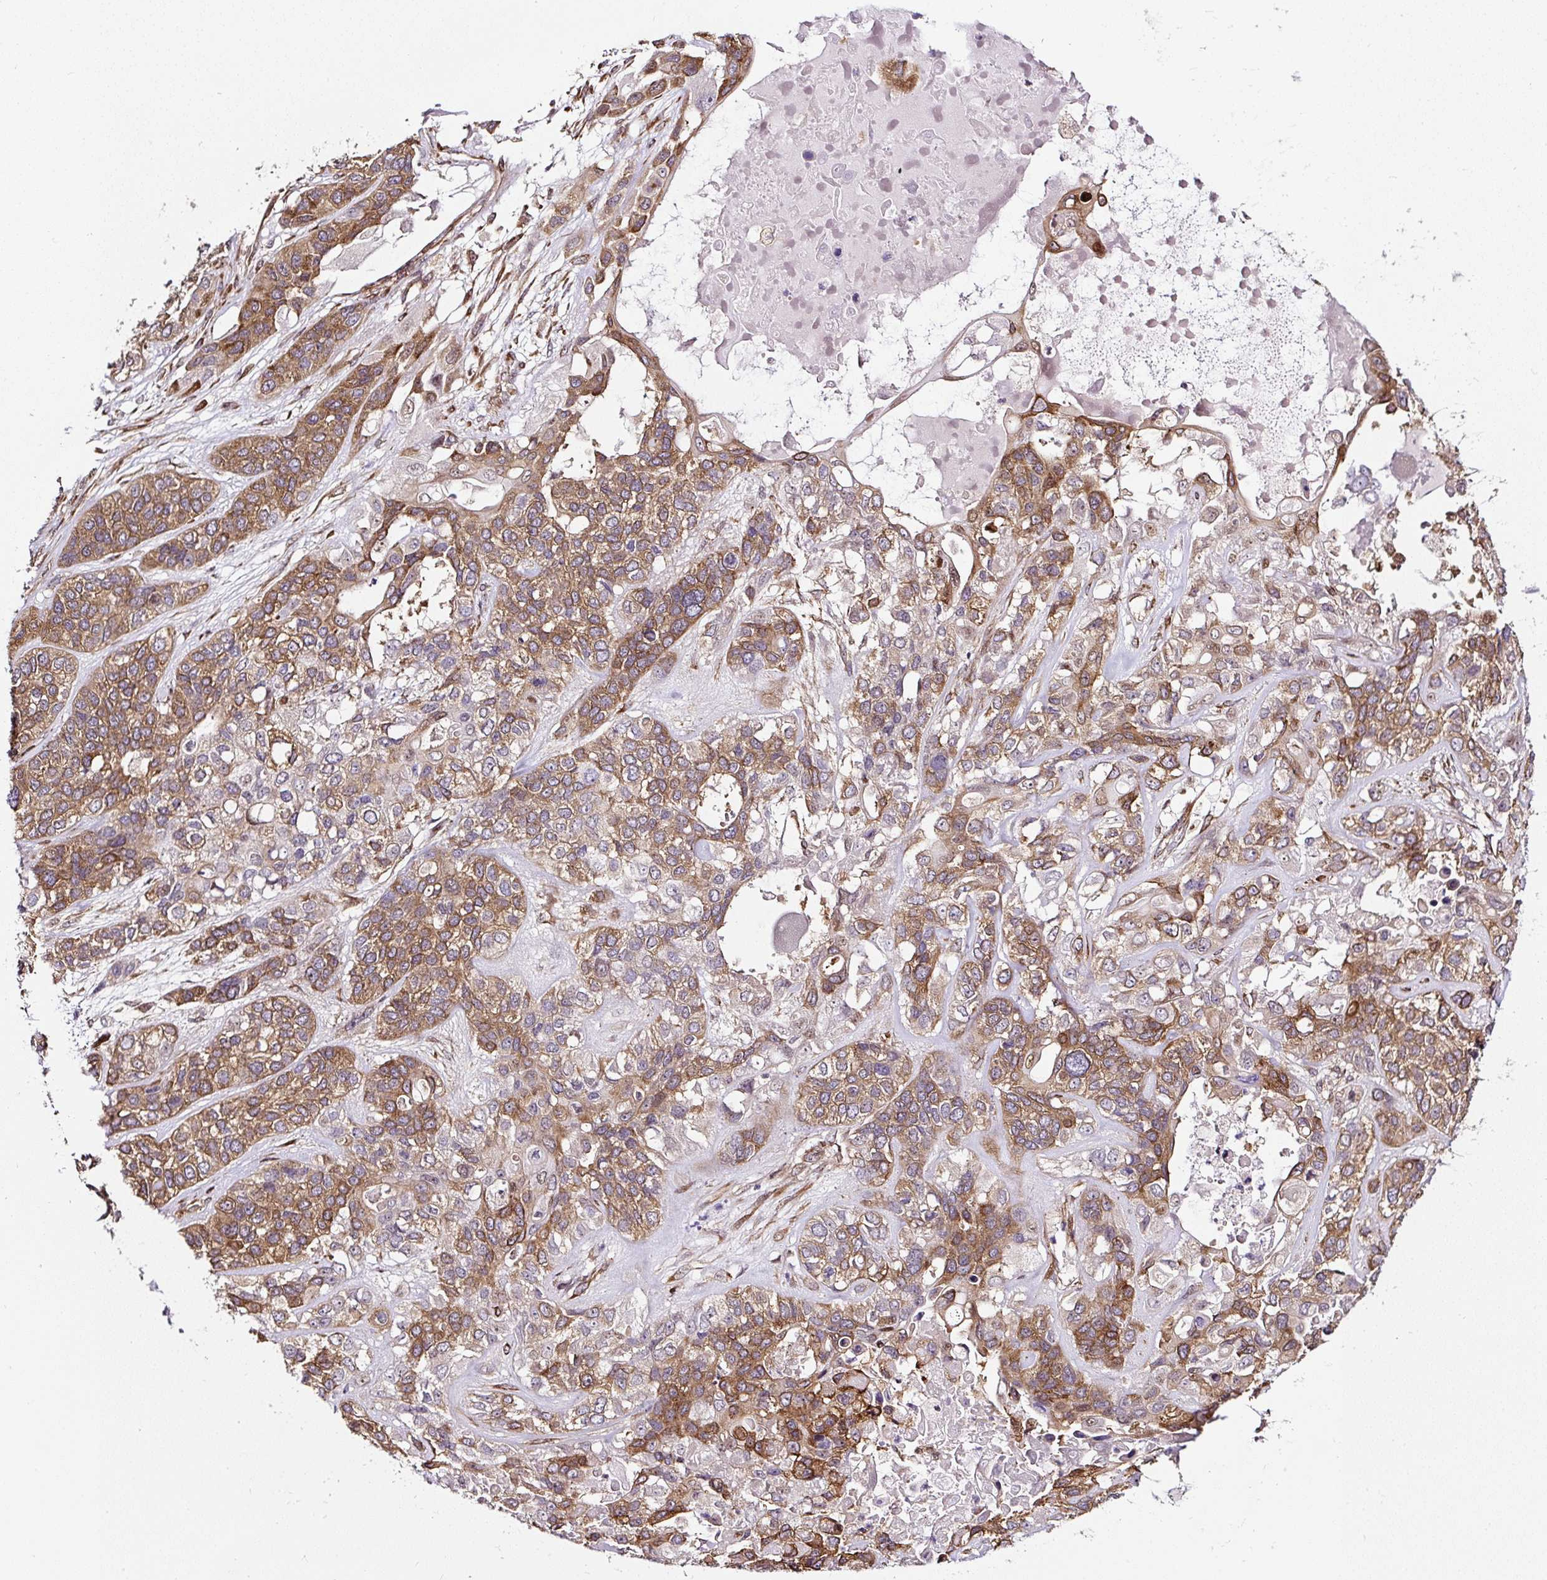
{"staining": {"intensity": "moderate", "quantity": ">75%", "location": "cytoplasmic/membranous"}, "tissue": "lung cancer", "cell_type": "Tumor cells", "image_type": "cancer", "snomed": [{"axis": "morphology", "description": "Squamous cell carcinoma, NOS"}, {"axis": "topography", "description": "Lung"}], "caption": "IHC micrograph of human lung squamous cell carcinoma stained for a protein (brown), which exhibits medium levels of moderate cytoplasmic/membranous expression in approximately >75% of tumor cells.", "gene": "KDM4E", "patient": {"sex": "female", "age": 70}}